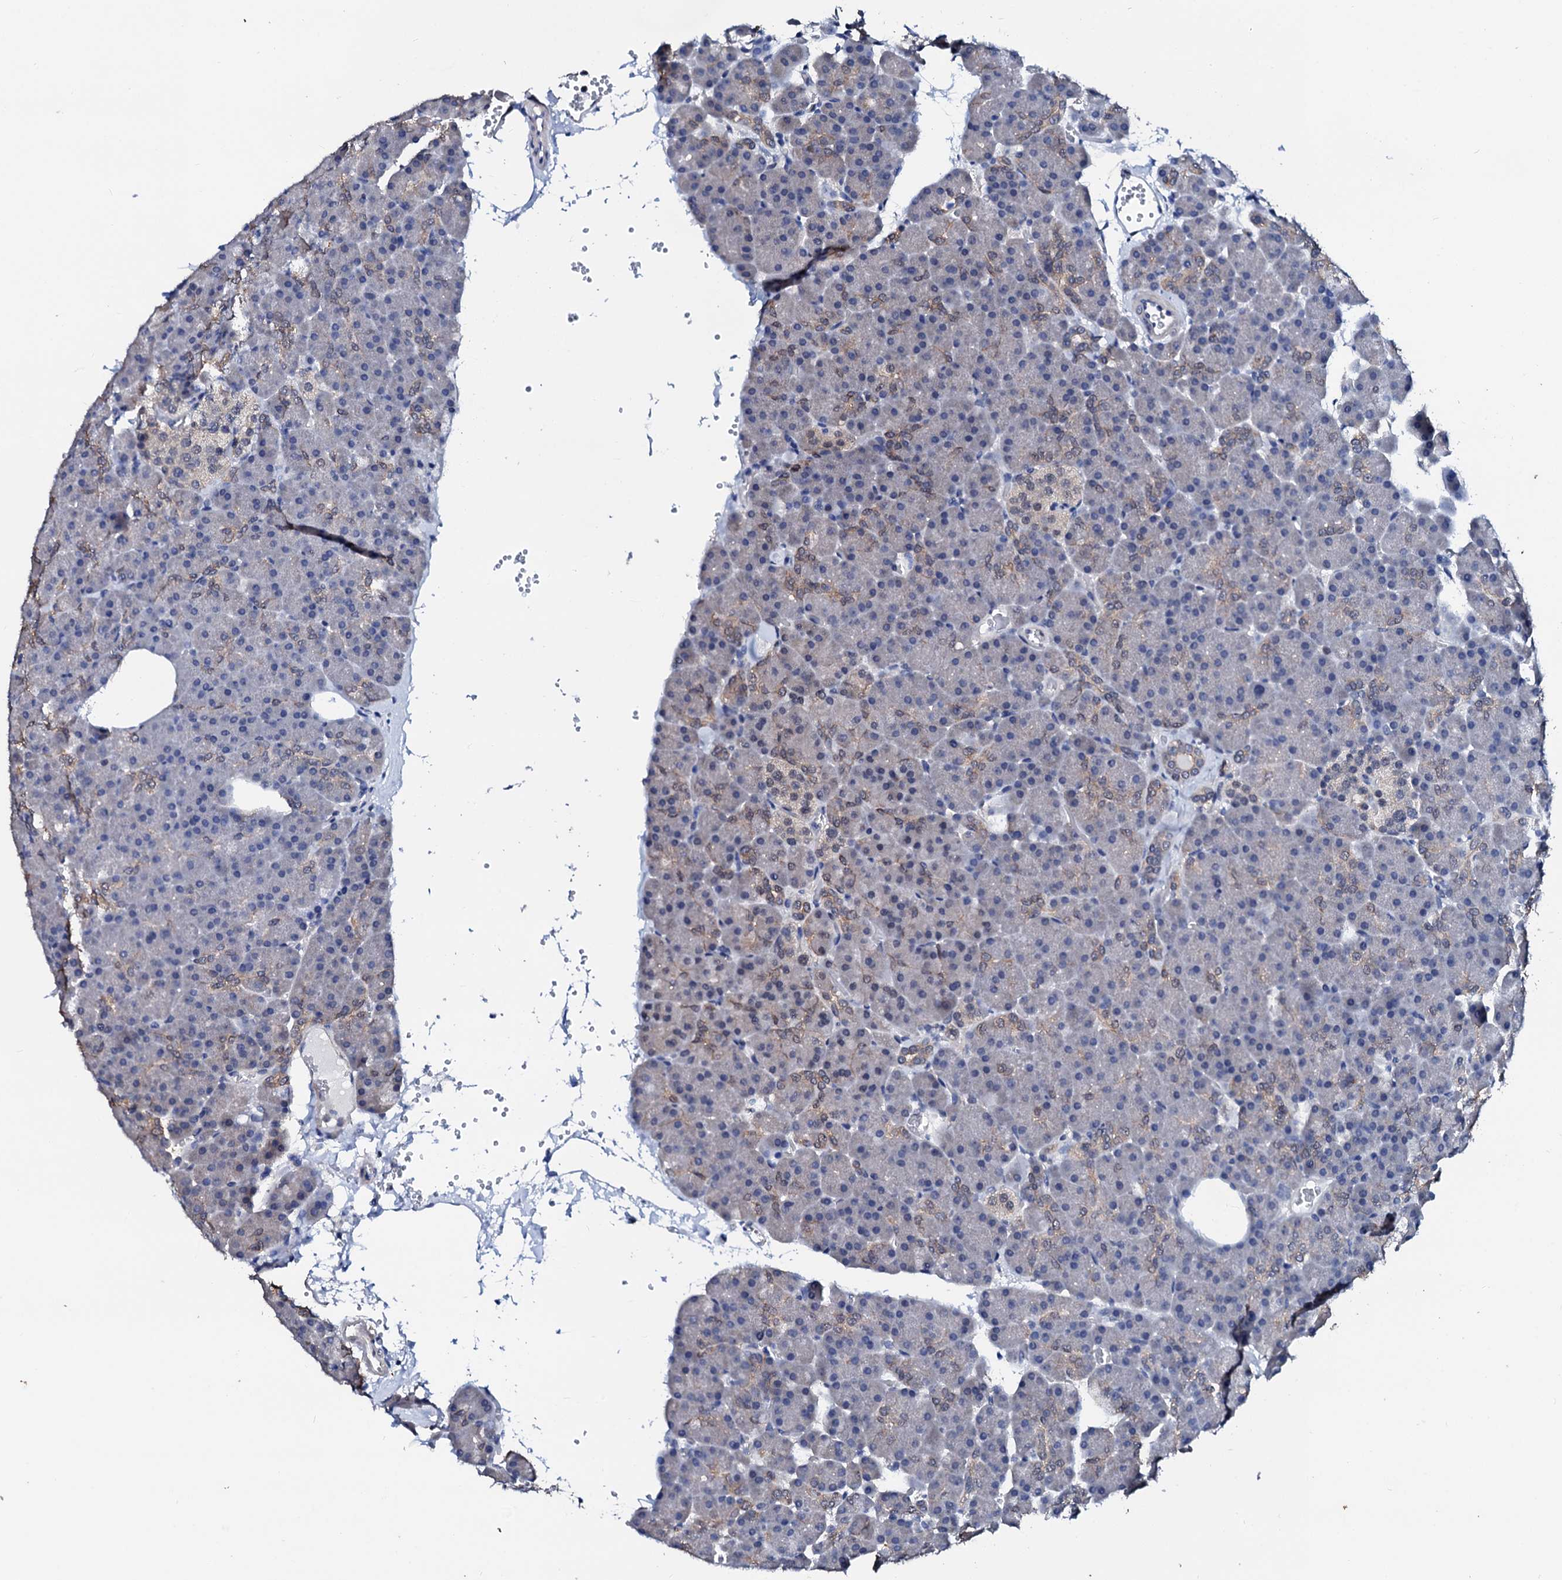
{"staining": {"intensity": "moderate", "quantity": "<25%", "location": "cytoplasmic/membranous"}, "tissue": "pancreas", "cell_type": "Exocrine glandular cells", "image_type": "normal", "snomed": [{"axis": "morphology", "description": "Normal tissue, NOS"}, {"axis": "morphology", "description": "Carcinoid, malignant, NOS"}, {"axis": "topography", "description": "Pancreas"}], "caption": "Protein expression by immunohistochemistry (IHC) reveals moderate cytoplasmic/membranous expression in about <25% of exocrine glandular cells in normal pancreas. Immunohistochemistry (ihc) stains the protein of interest in brown and the nuclei are stained blue.", "gene": "CSN2", "patient": {"sex": "female", "age": 35}}